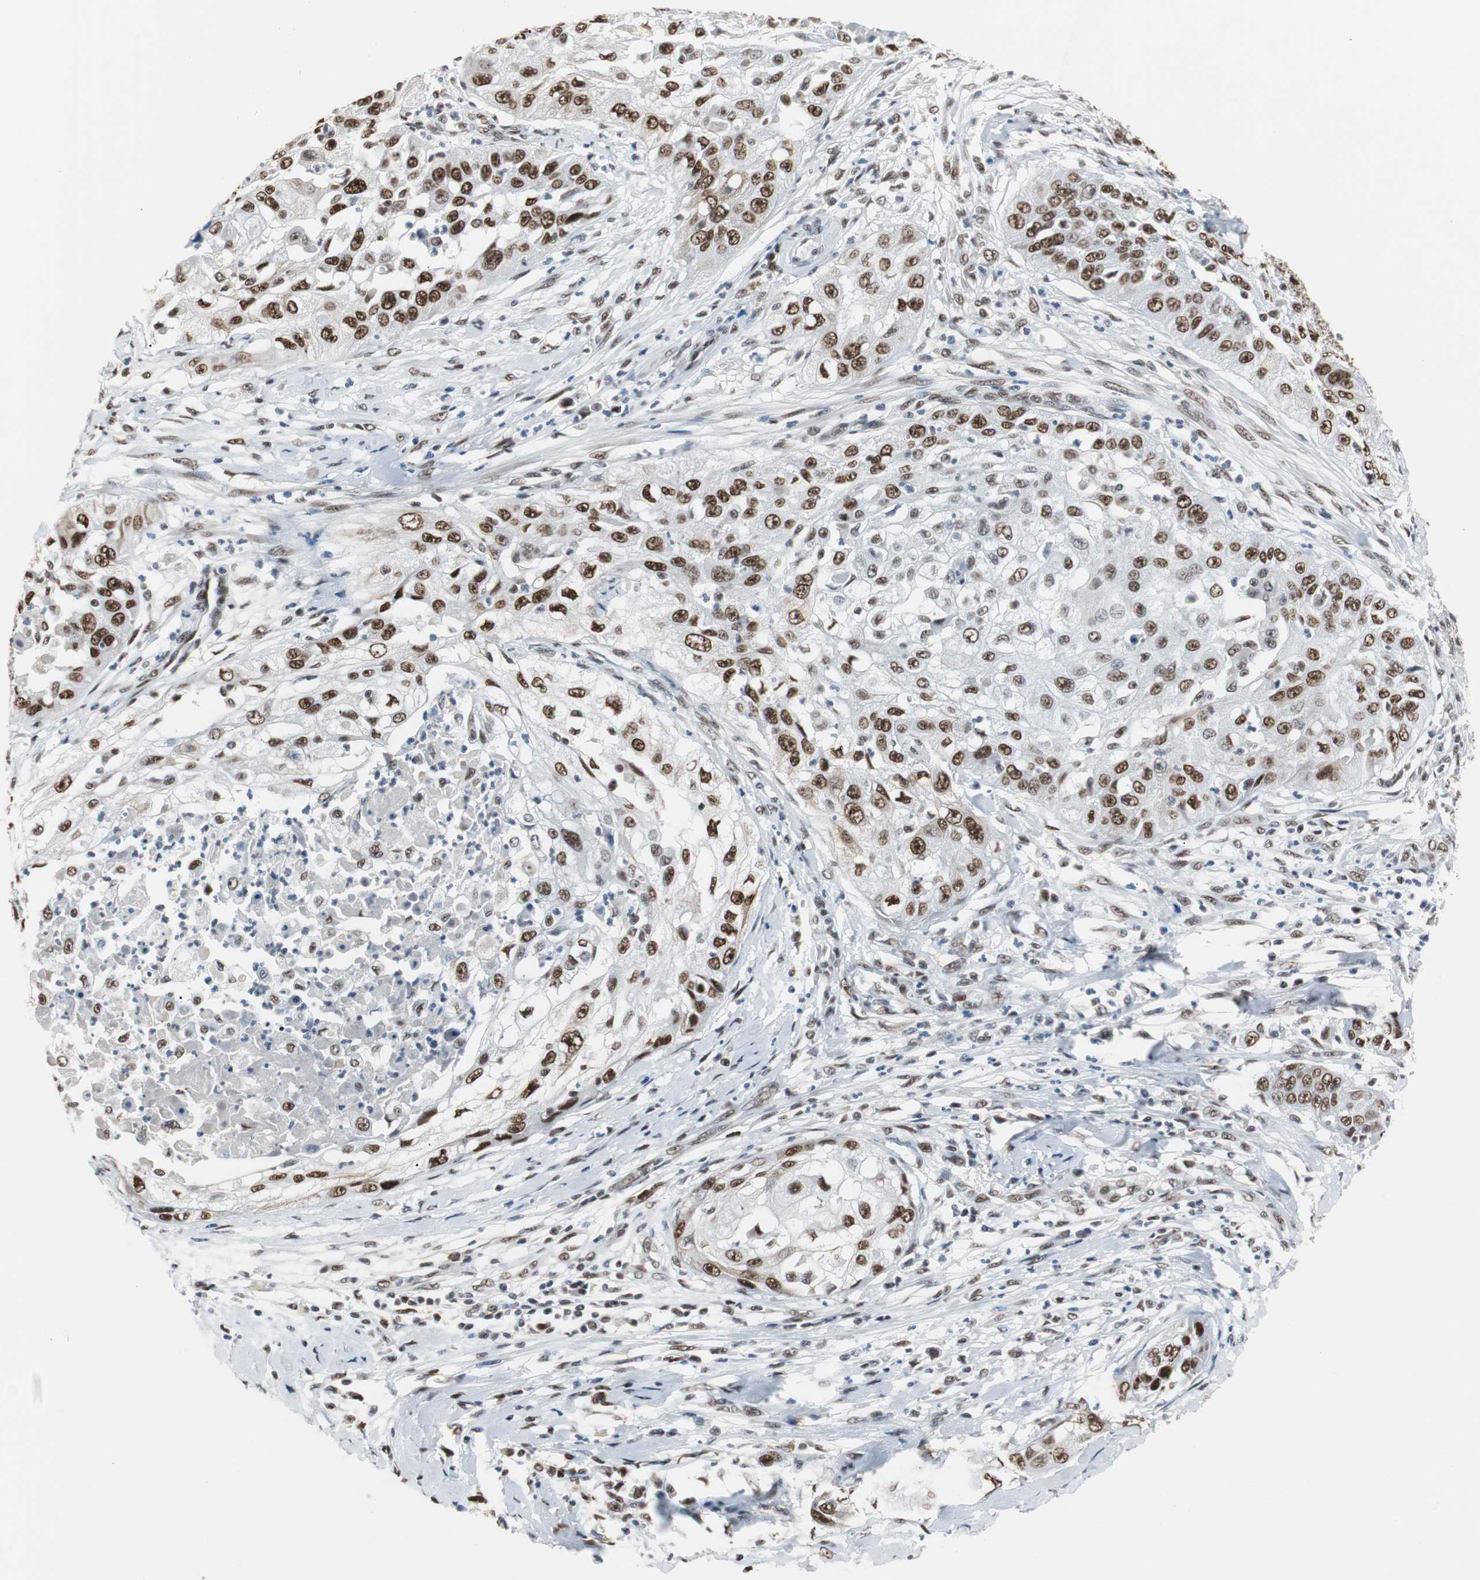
{"staining": {"intensity": "strong", "quantity": ">75%", "location": "nuclear"}, "tissue": "cervical cancer", "cell_type": "Tumor cells", "image_type": "cancer", "snomed": [{"axis": "morphology", "description": "Squamous cell carcinoma, NOS"}, {"axis": "topography", "description": "Cervix"}], "caption": "Immunohistochemistry (DAB) staining of human cervical cancer (squamous cell carcinoma) shows strong nuclear protein staining in about >75% of tumor cells. The staining was performed using DAB, with brown indicating positive protein expression. Nuclei are stained blue with hematoxylin.", "gene": "TAF7", "patient": {"sex": "female", "age": 64}}